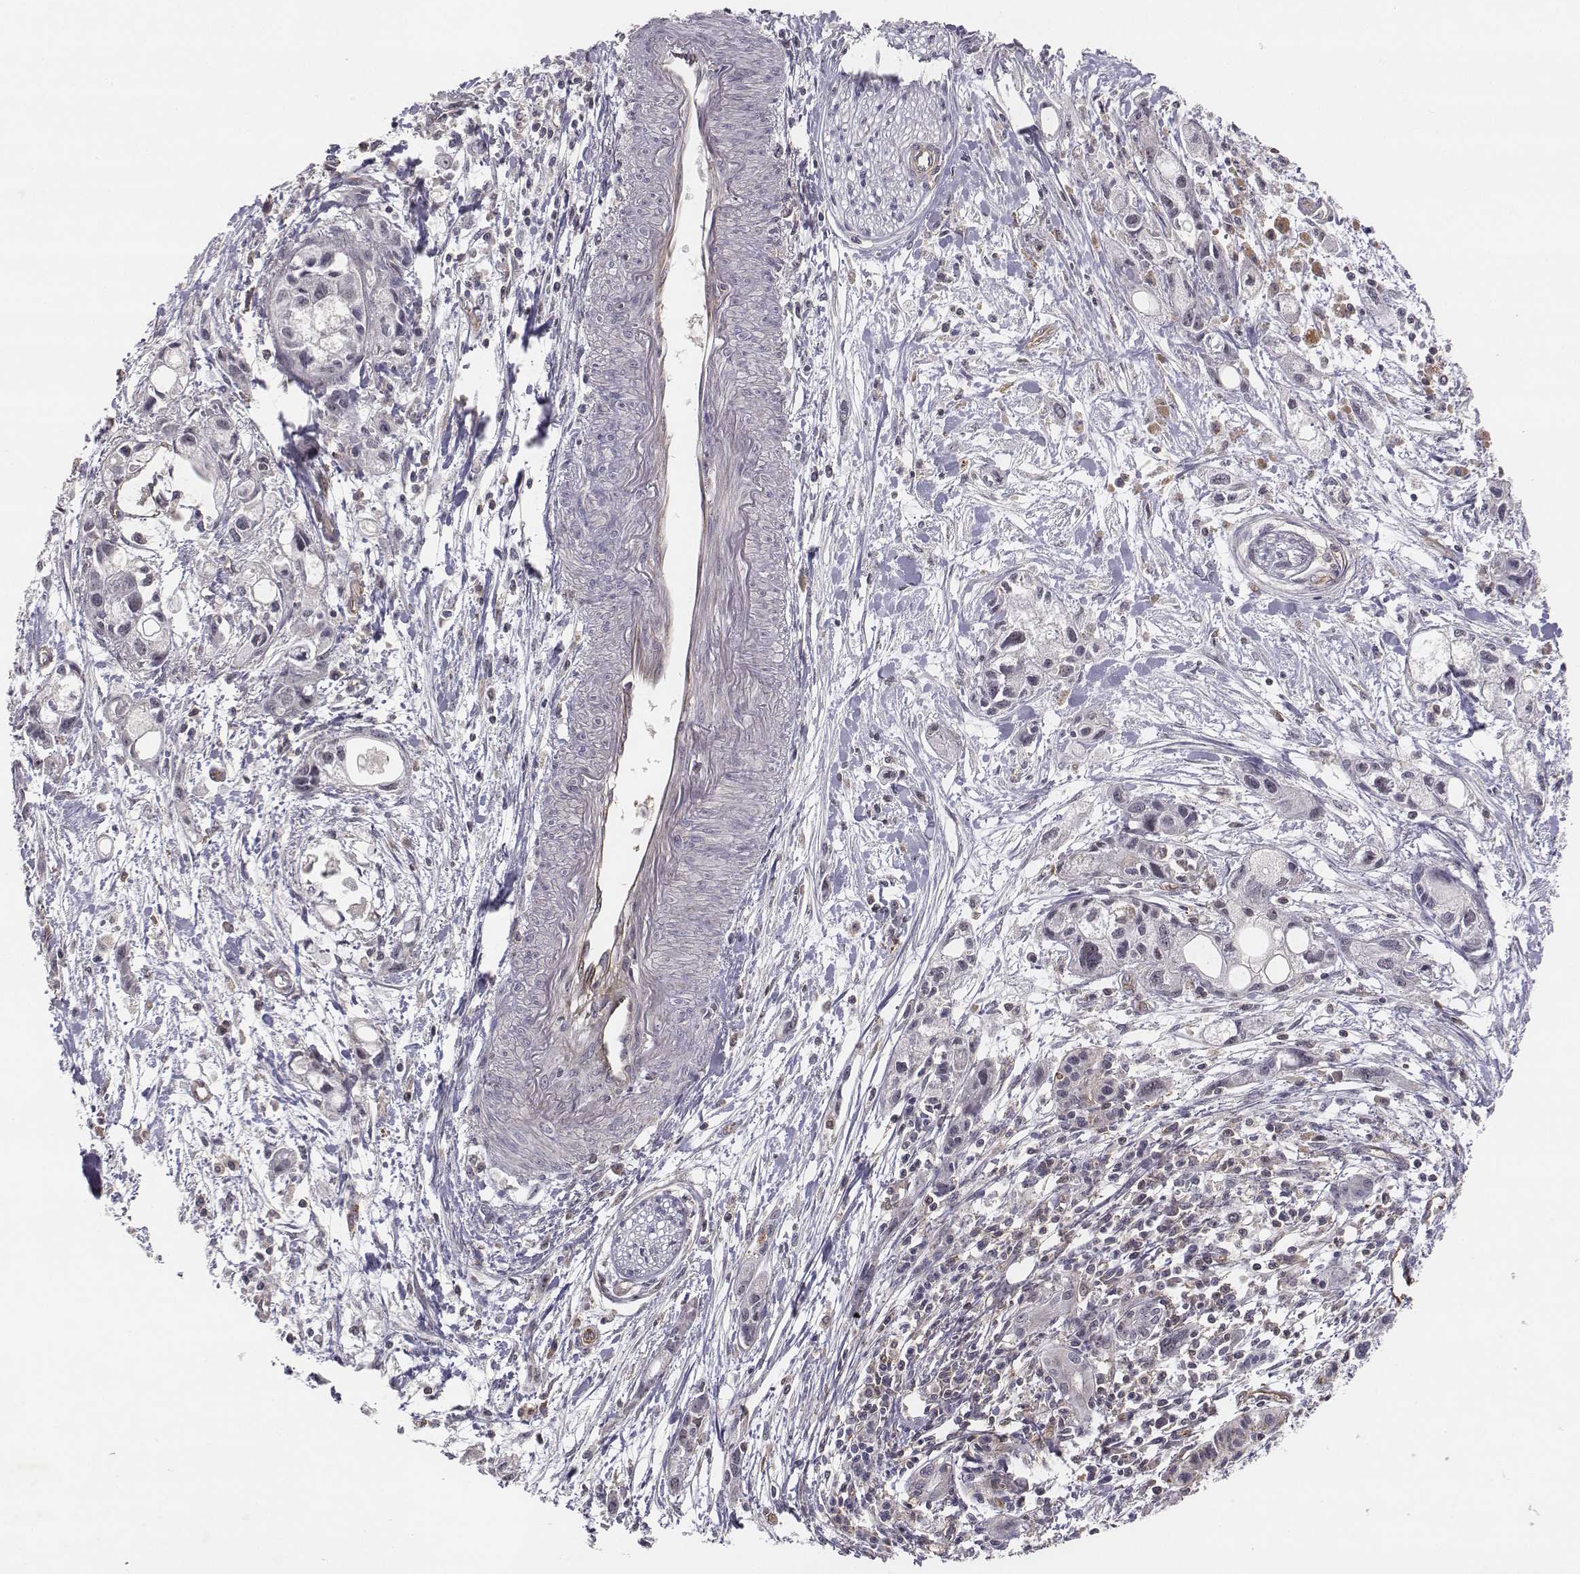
{"staining": {"intensity": "negative", "quantity": "none", "location": "none"}, "tissue": "pancreatic cancer", "cell_type": "Tumor cells", "image_type": "cancer", "snomed": [{"axis": "morphology", "description": "Adenocarcinoma, NOS"}, {"axis": "topography", "description": "Pancreas"}], "caption": "IHC image of pancreatic cancer (adenocarcinoma) stained for a protein (brown), which displays no staining in tumor cells.", "gene": "PTPRG", "patient": {"sex": "female", "age": 61}}